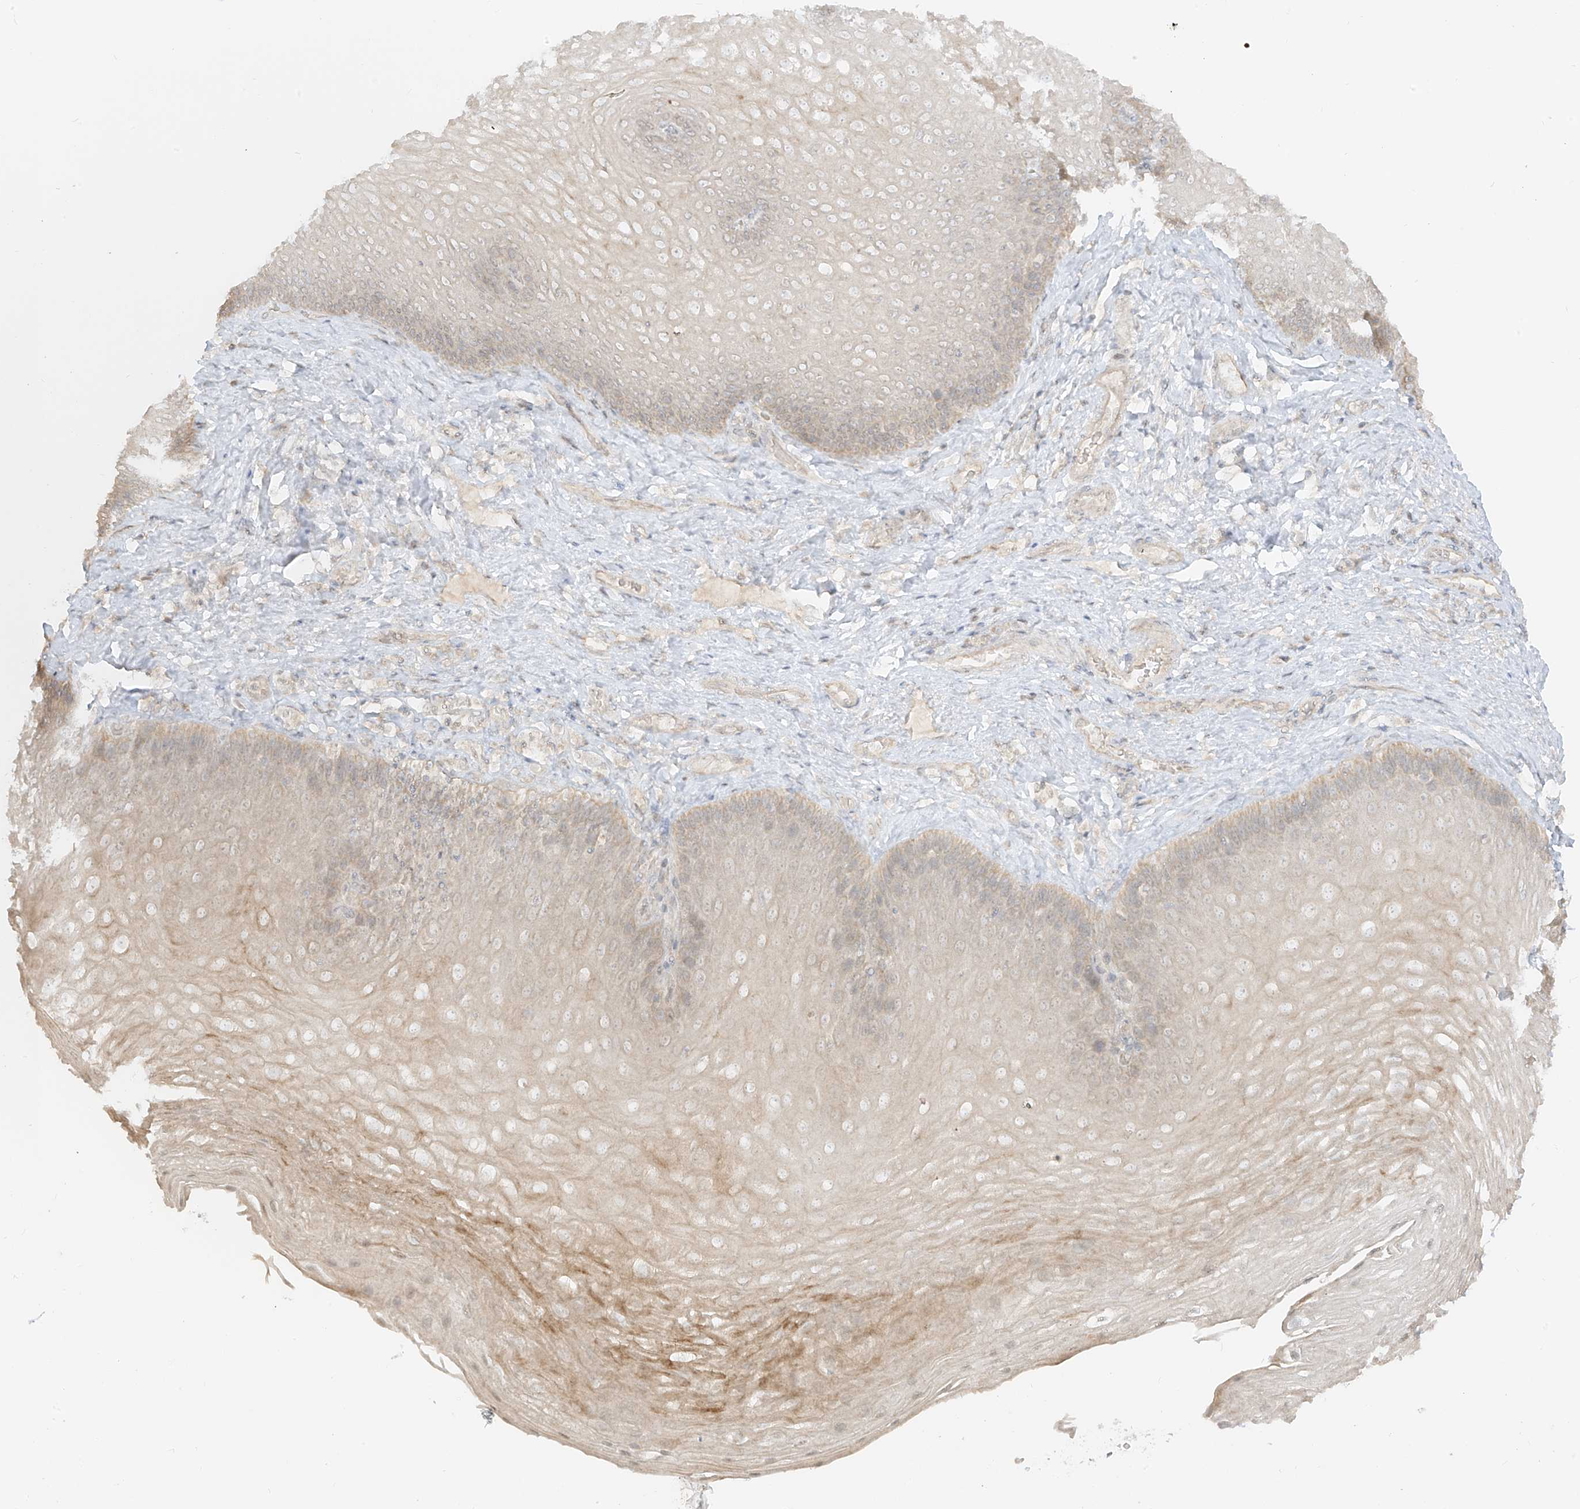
{"staining": {"intensity": "weak", "quantity": "<25%", "location": "cytoplasmic/membranous"}, "tissue": "esophagus", "cell_type": "Squamous epithelial cells", "image_type": "normal", "snomed": [{"axis": "morphology", "description": "Normal tissue, NOS"}, {"axis": "topography", "description": "Esophagus"}], "caption": "This is an IHC photomicrograph of normal human esophagus. There is no positivity in squamous epithelial cells.", "gene": "LIPT1", "patient": {"sex": "female", "age": 66}}